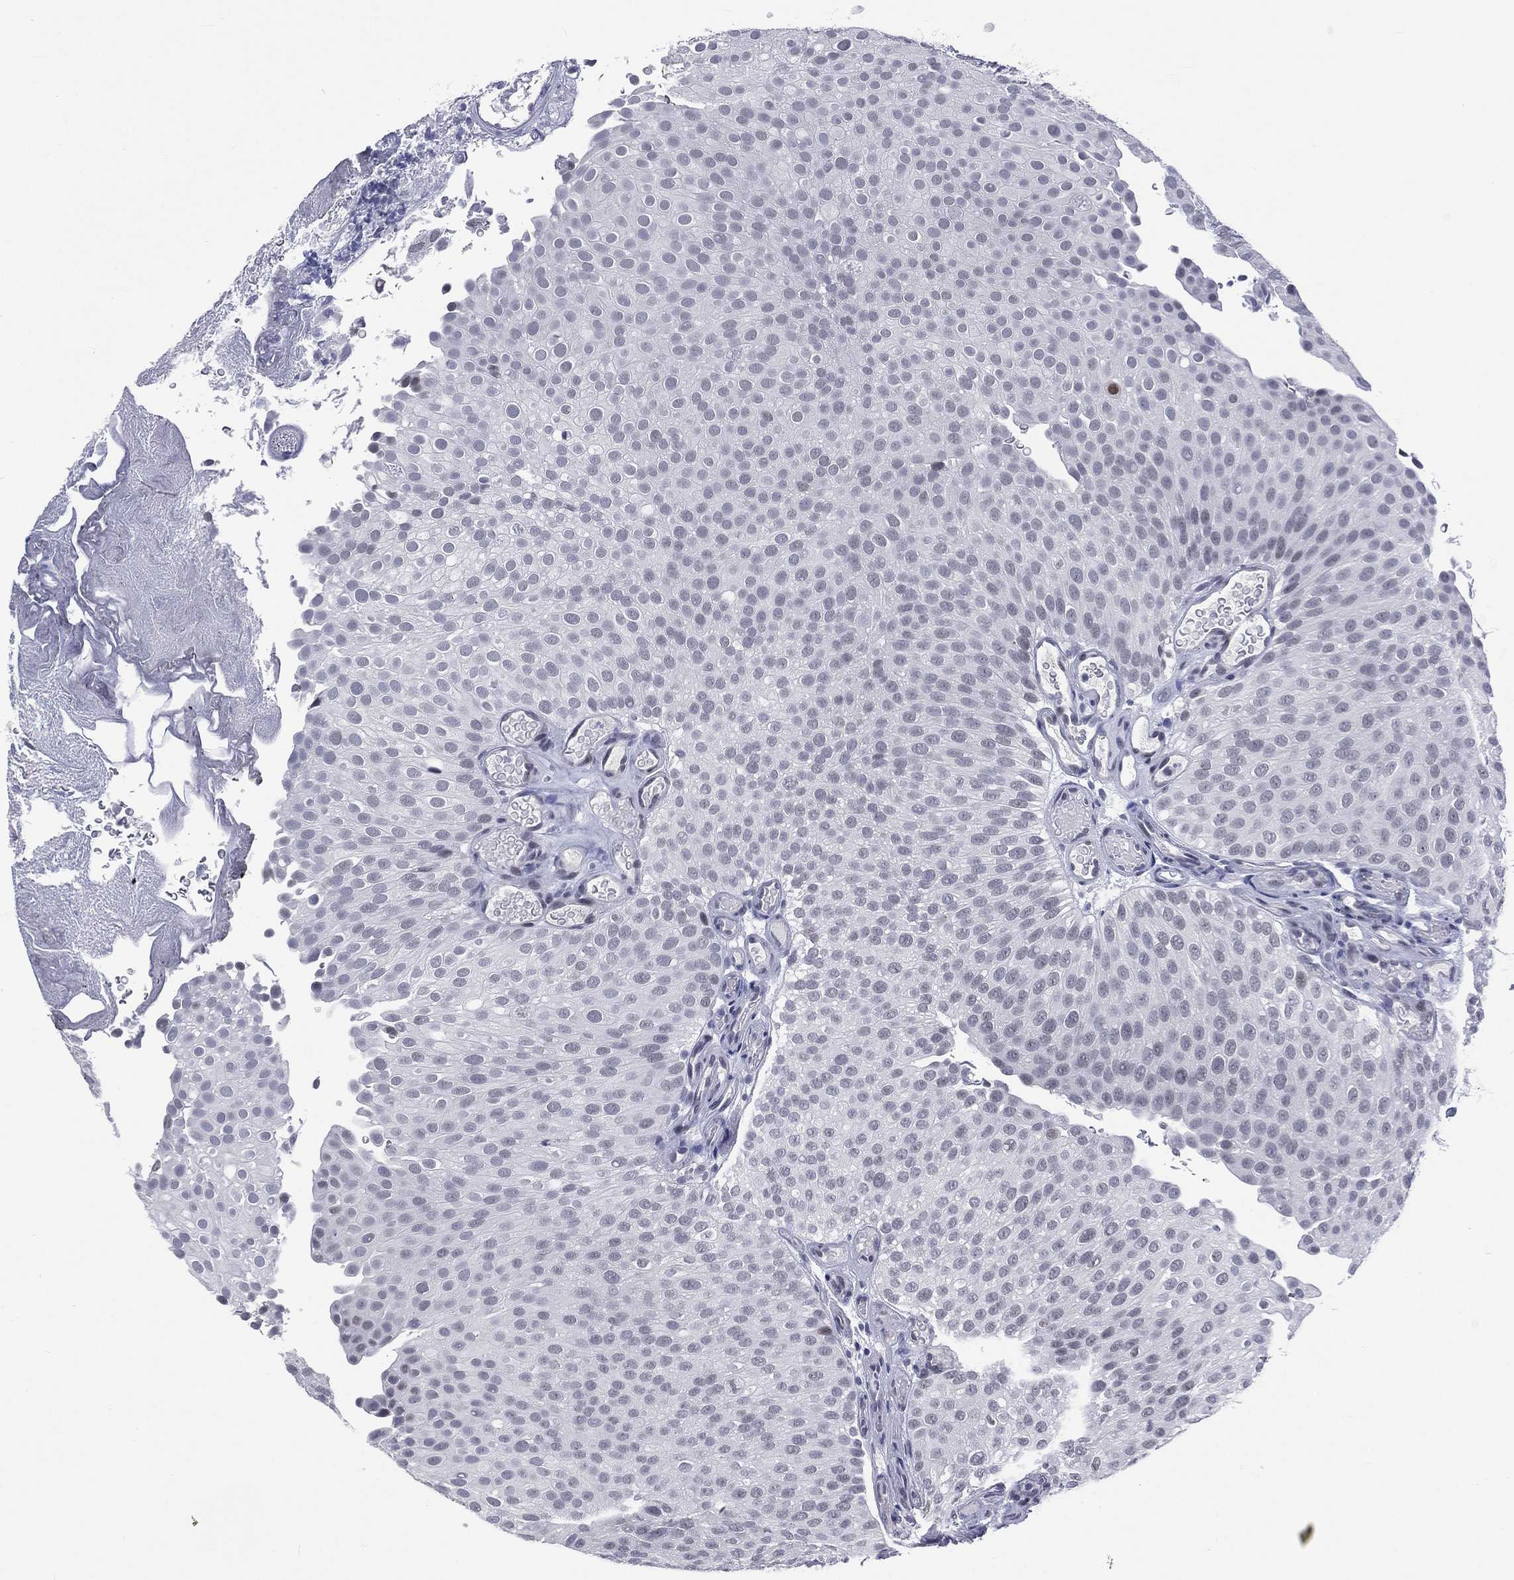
{"staining": {"intensity": "negative", "quantity": "none", "location": "none"}, "tissue": "urothelial cancer", "cell_type": "Tumor cells", "image_type": "cancer", "snomed": [{"axis": "morphology", "description": "Urothelial carcinoma, Low grade"}, {"axis": "topography", "description": "Urinary bladder"}], "caption": "An immunohistochemistry photomicrograph of low-grade urothelial carcinoma is shown. There is no staining in tumor cells of low-grade urothelial carcinoma.", "gene": "SSX1", "patient": {"sex": "male", "age": 78}}